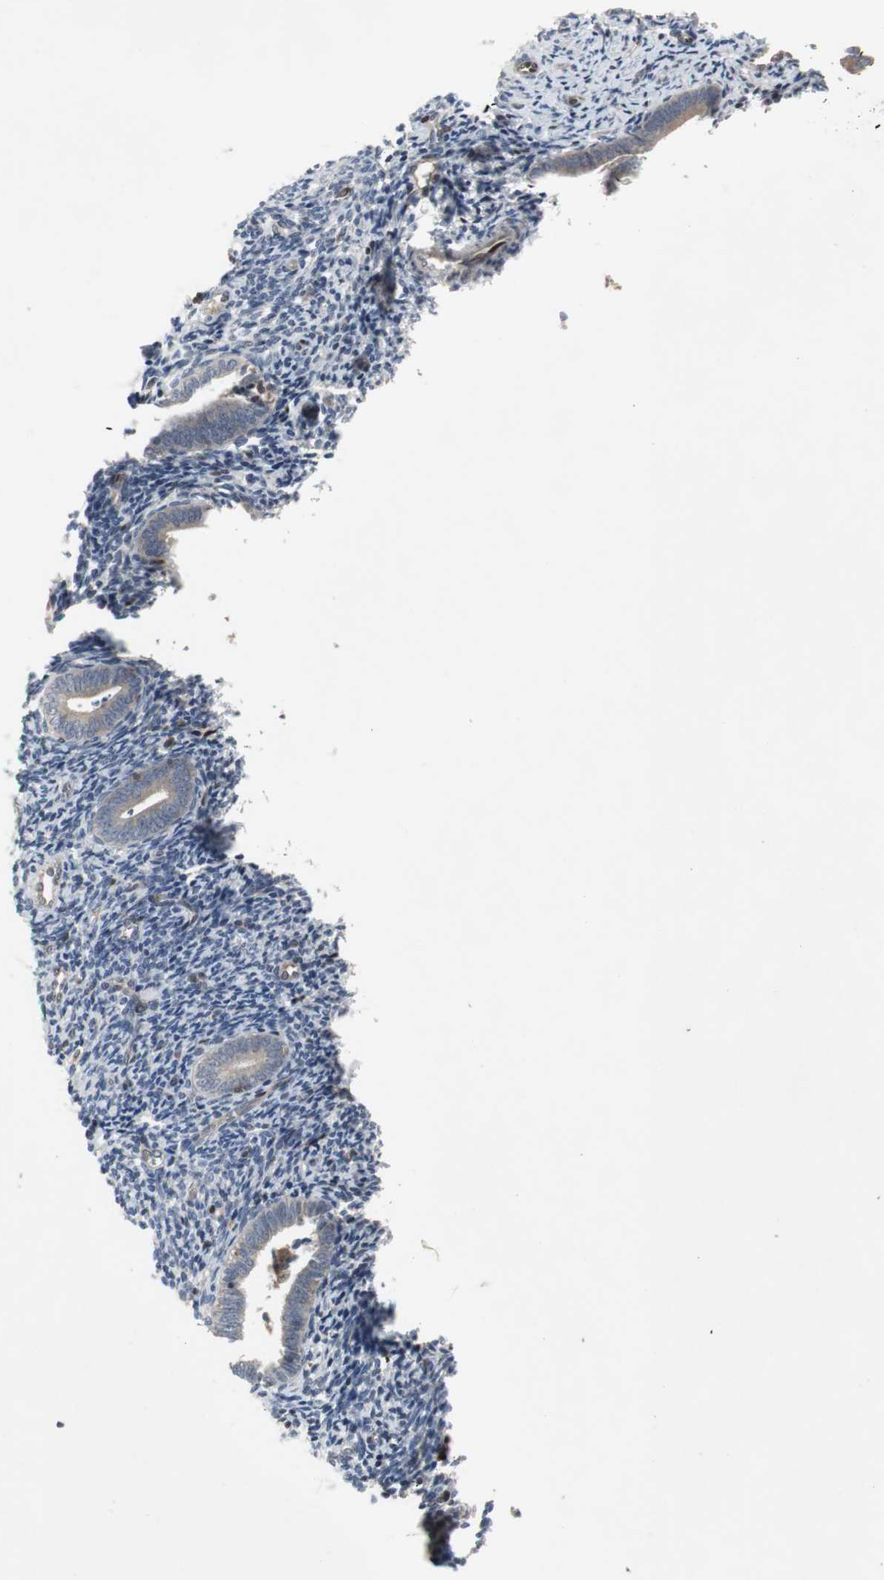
{"staining": {"intensity": "moderate", "quantity": "<25%", "location": "nuclear"}, "tissue": "endometrium", "cell_type": "Cells in endometrial stroma", "image_type": "normal", "snomed": [{"axis": "morphology", "description": "Normal tissue, NOS"}, {"axis": "topography", "description": "Uterus"}, {"axis": "topography", "description": "Endometrium"}], "caption": "DAB (3,3'-diaminobenzidine) immunohistochemical staining of normal human endometrium exhibits moderate nuclear protein positivity in about <25% of cells in endometrial stroma.", "gene": "GRK2", "patient": {"sex": "female", "age": 33}}